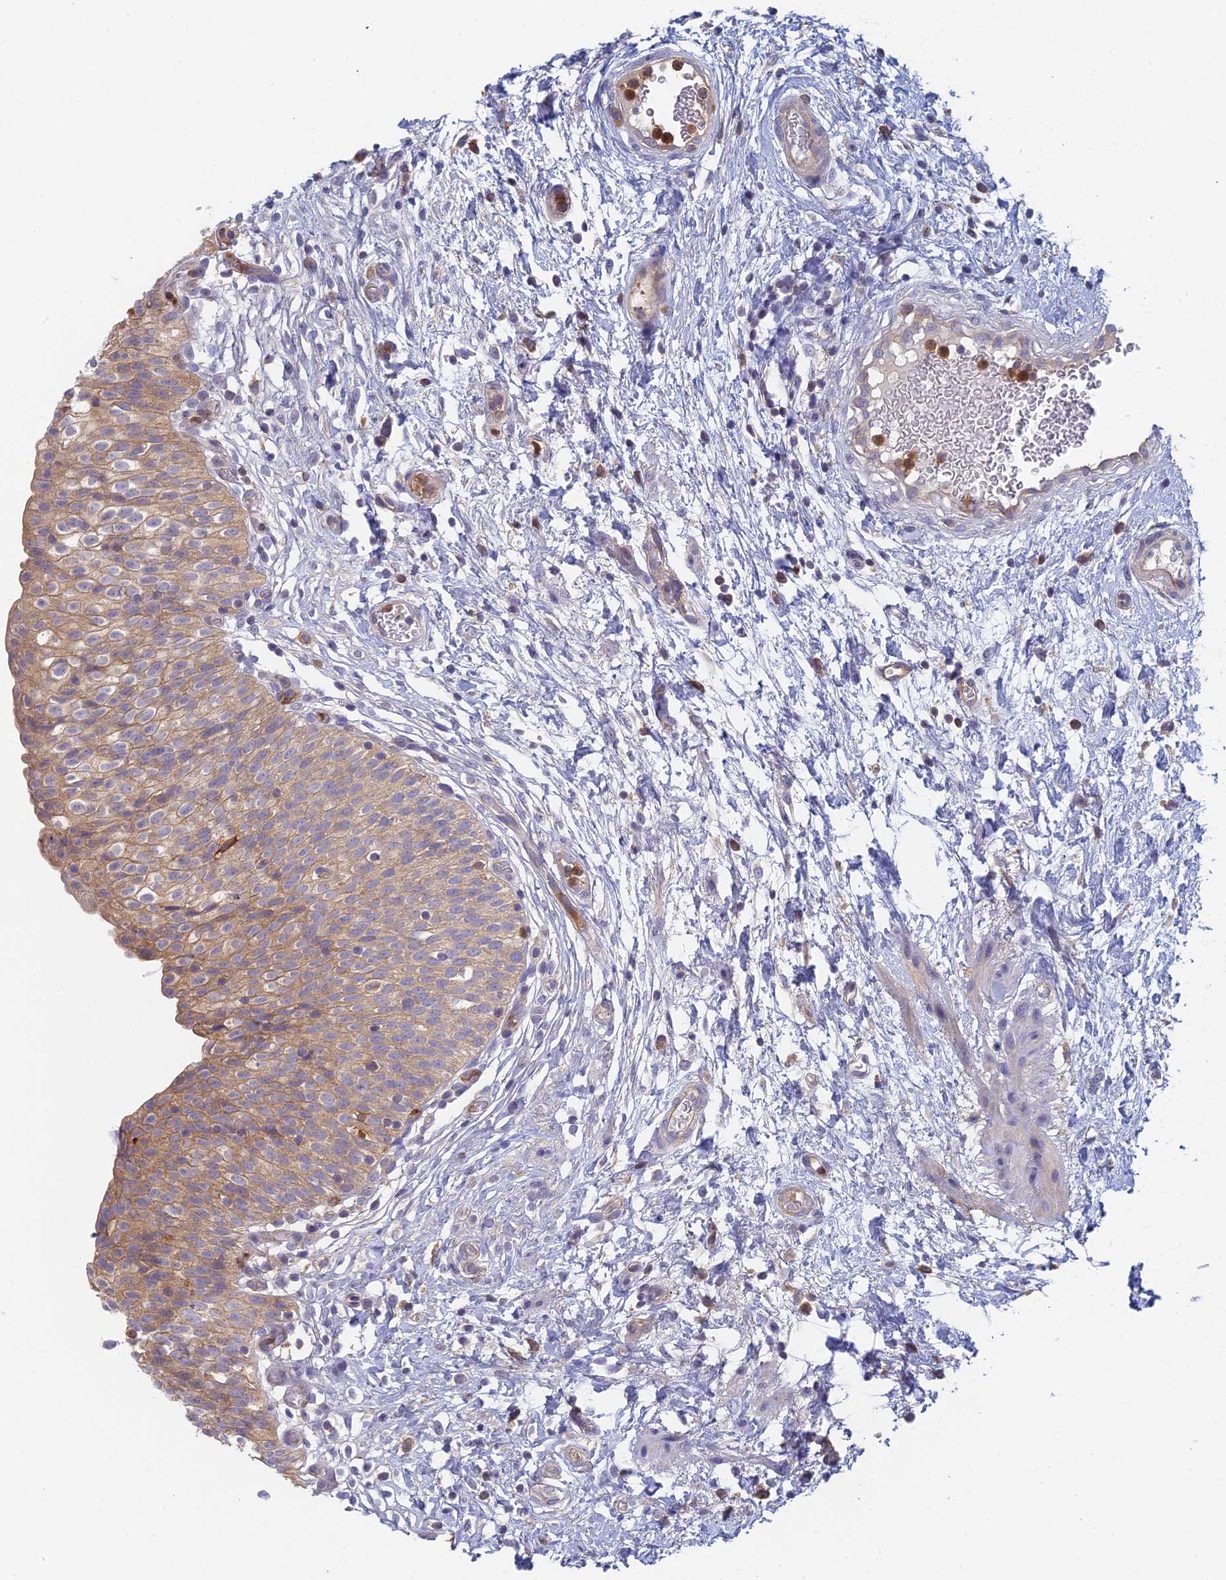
{"staining": {"intensity": "moderate", "quantity": "25%-75%", "location": "cytoplasmic/membranous"}, "tissue": "urinary bladder", "cell_type": "Urothelial cells", "image_type": "normal", "snomed": [{"axis": "morphology", "description": "Normal tissue, NOS"}, {"axis": "topography", "description": "Urinary bladder"}], "caption": "Immunohistochemistry (IHC) histopathology image of unremarkable urinary bladder stained for a protein (brown), which shows medium levels of moderate cytoplasmic/membranous staining in about 25%-75% of urothelial cells.", "gene": "STRN4", "patient": {"sex": "male", "age": 55}}